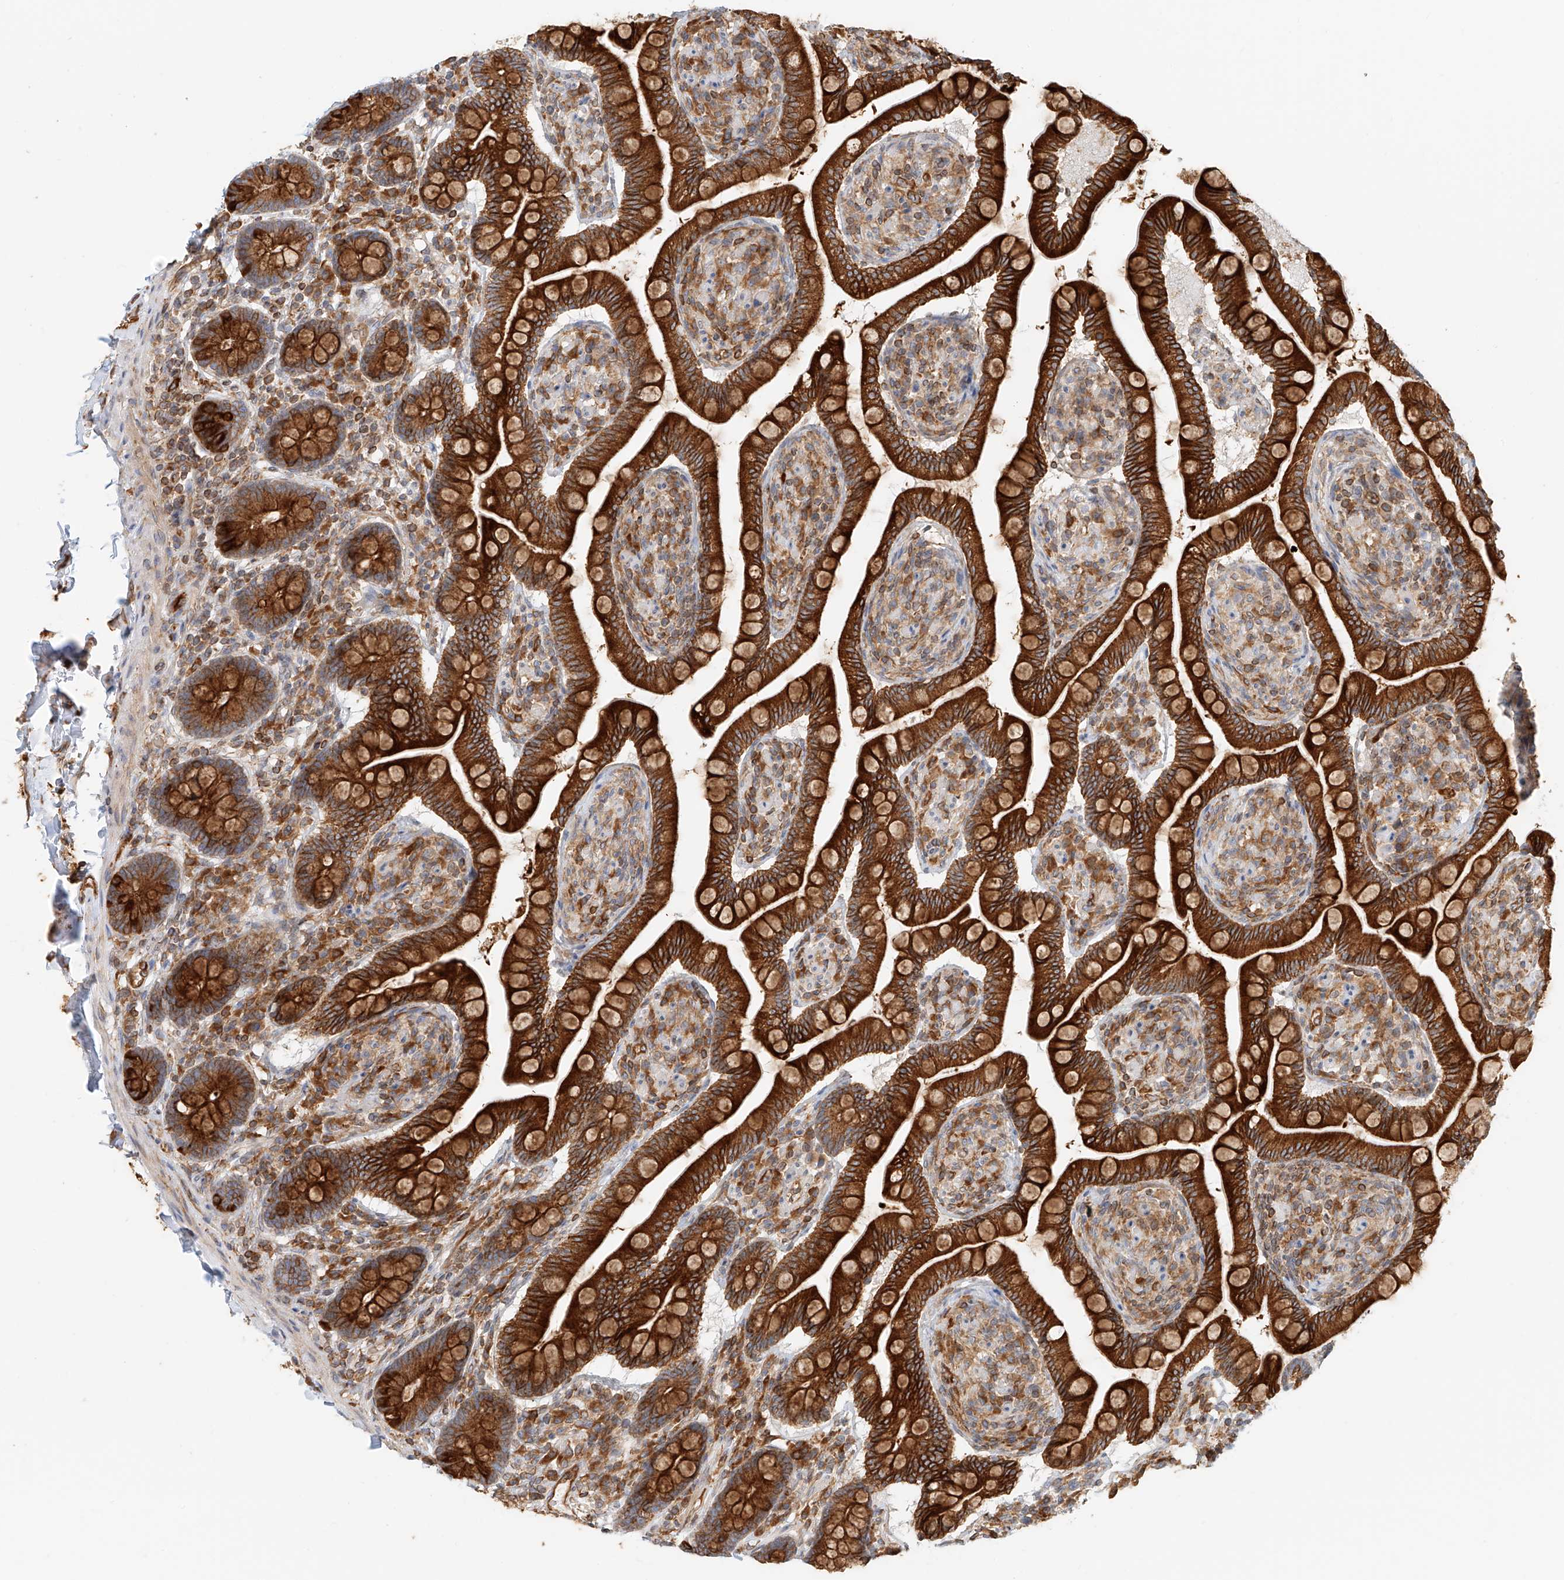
{"staining": {"intensity": "strong", "quantity": ">75%", "location": "cytoplasmic/membranous"}, "tissue": "small intestine", "cell_type": "Glandular cells", "image_type": "normal", "snomed": [{"axis": "morphology", "description": "Normal tissue, NOS"}, {"axis": "topography", "description": "Small intestine"}], "caption": "Immunohistochemical staining of benign small intestine displays strong cytoplasmic/membranous protein staining in approximately >75% of glandular cells. Using DAB (3,3'-diaminobenzidine) (brown) and hematoxylin (blue) stains, captured at high magnification using brightfield microscopy.", "gene": "DHRS7", "patient": {"sex": "female", "age": 64}}